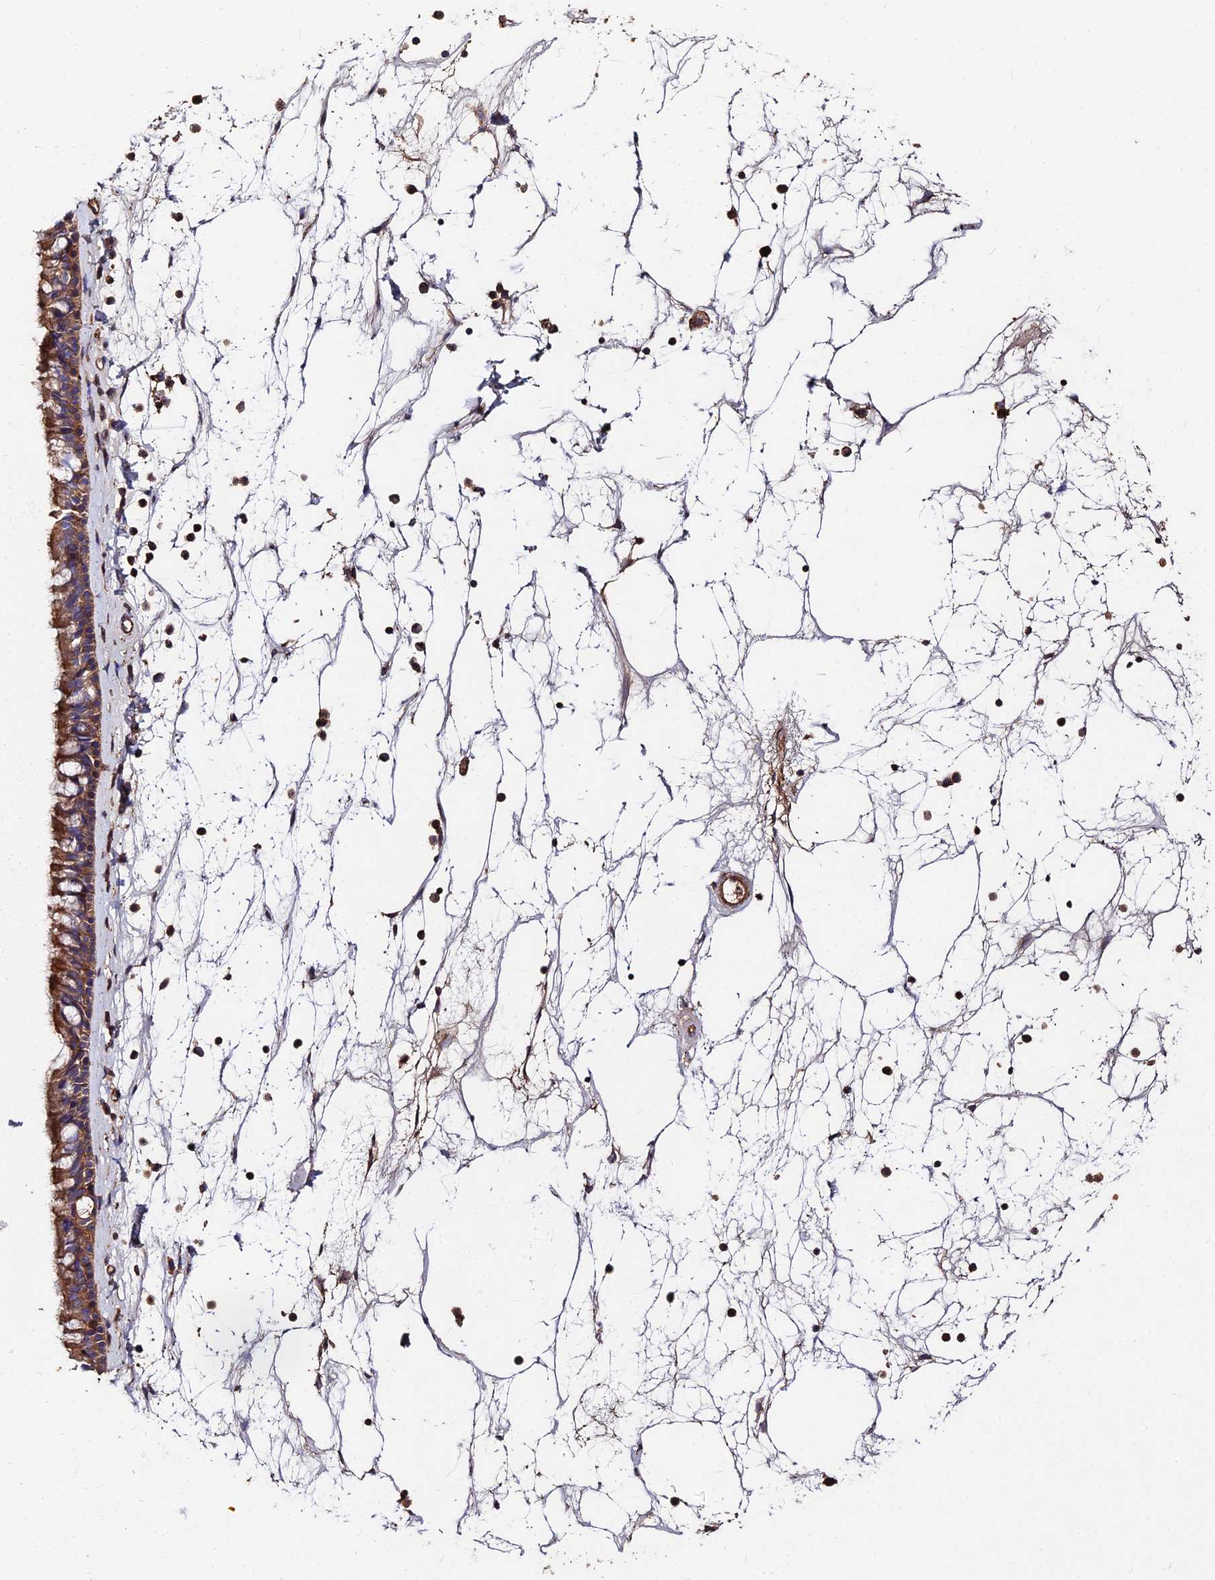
{"staining": {"intensity": "strong", "quantity": ">75%", "location": "cytoplasmic/membranous"}, "tissue": "nasopharynx", "cell_type": "Respiratory epithelial cells", "image_type": "normal", "snomed": [{"axis": "morphology", "description": "Normal tissue, NOS"}, {"axis": "topography", "description": "Nasopharynx"}], "caption": "Strong cytoplasmic/membranous positivity for a protein is identified in about >75% of respiratory epithelial cells of benign nasopharynx using IHC.", "gene": "EXT1", "patient": {"sex": "male", "age": 64}}